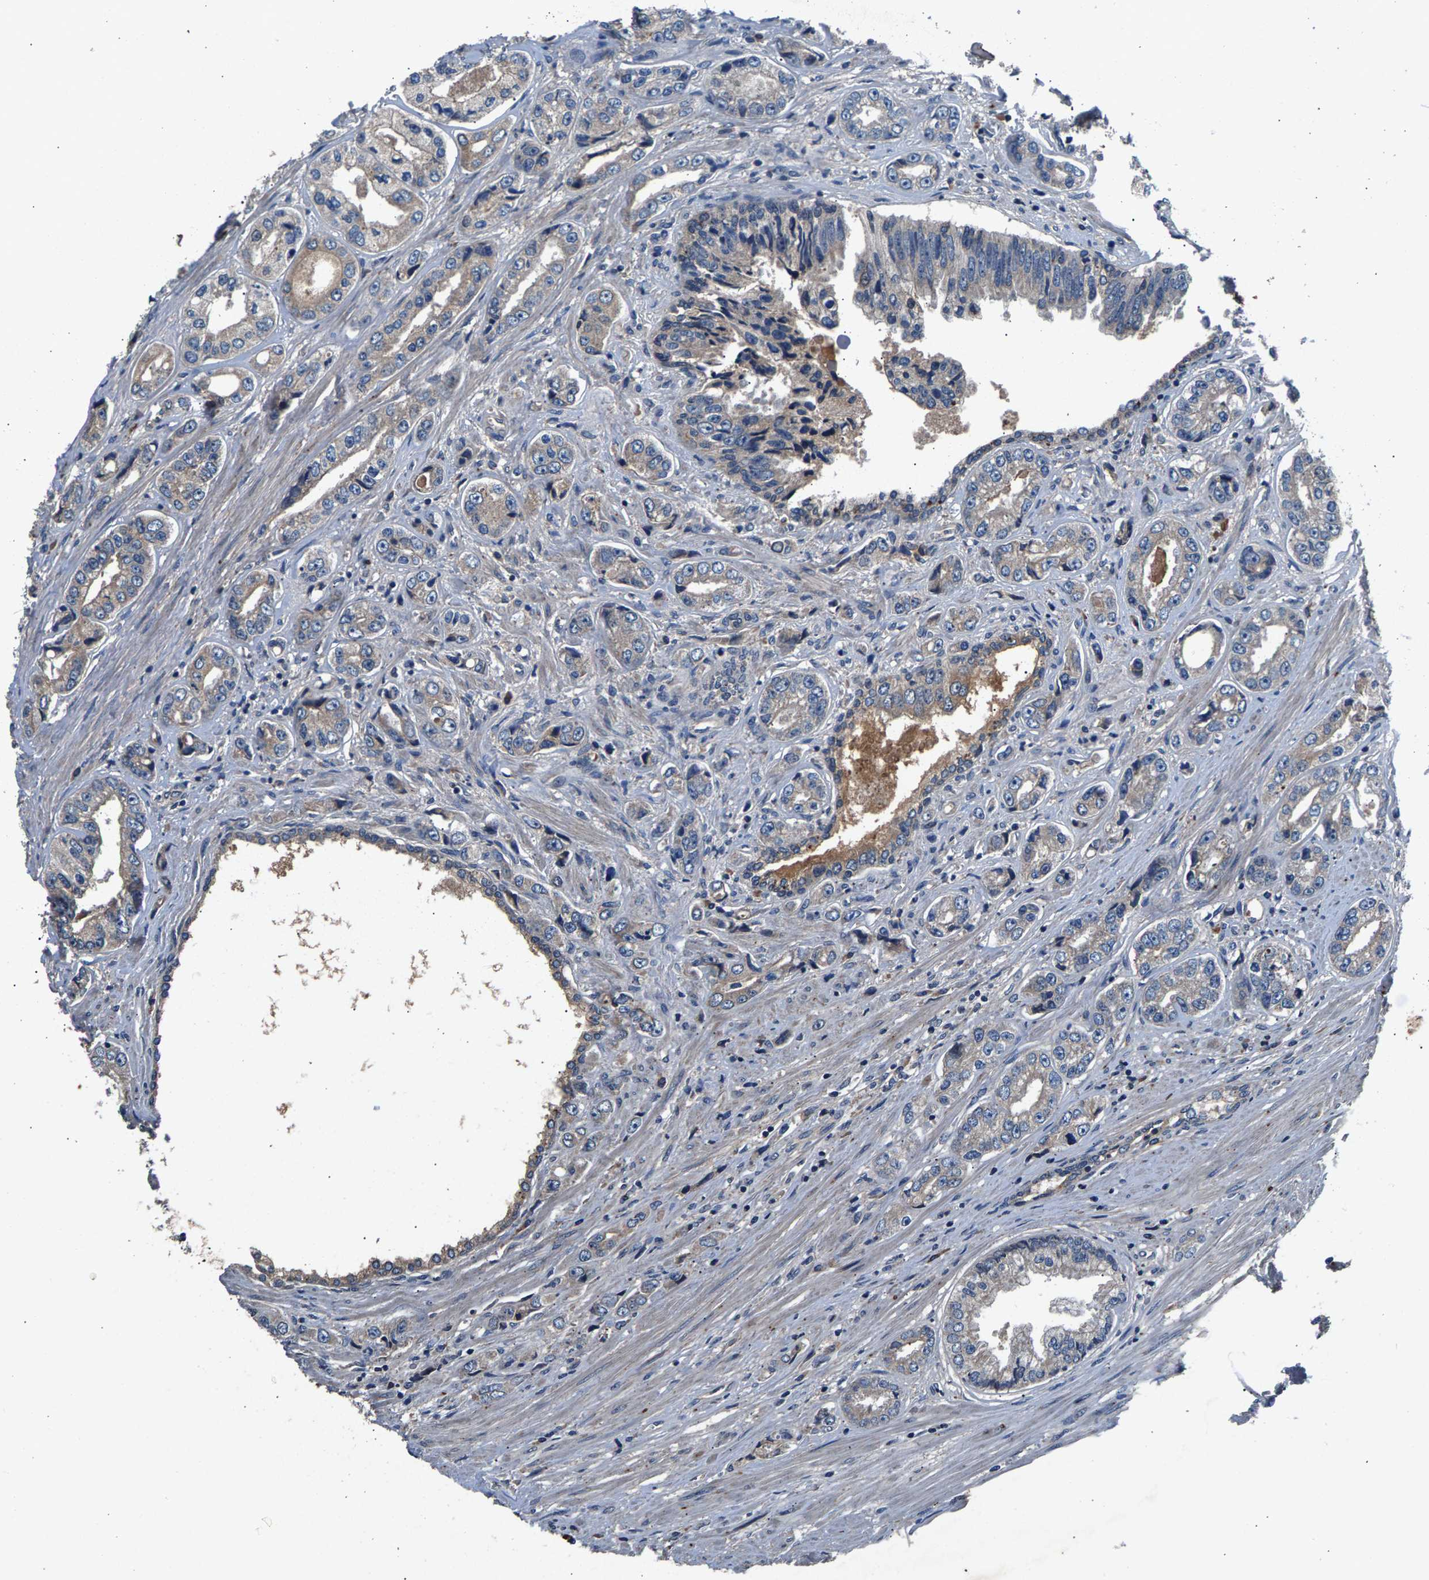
{"staining": {"intensity": "weak", "quantity": "<25%", "location": "cytoplasmic/membranous"}, "tissue": "prostate cancer", "cell_type": "Tumor cells", "image_type": "cancer", "snomed": [{"axis": "morphology", "description": "Adenocarcinoma, High grade"}, {"axis": "topography", "description": "Prostate"}], "caption": "High power microscopy image of an IHC image of adenocarcinoma (high-grade) (prostate), revealing no significant positivity in tumor cells.", "gene": "PRXL2C", "patient": {"sex": "male", "age": 61}}